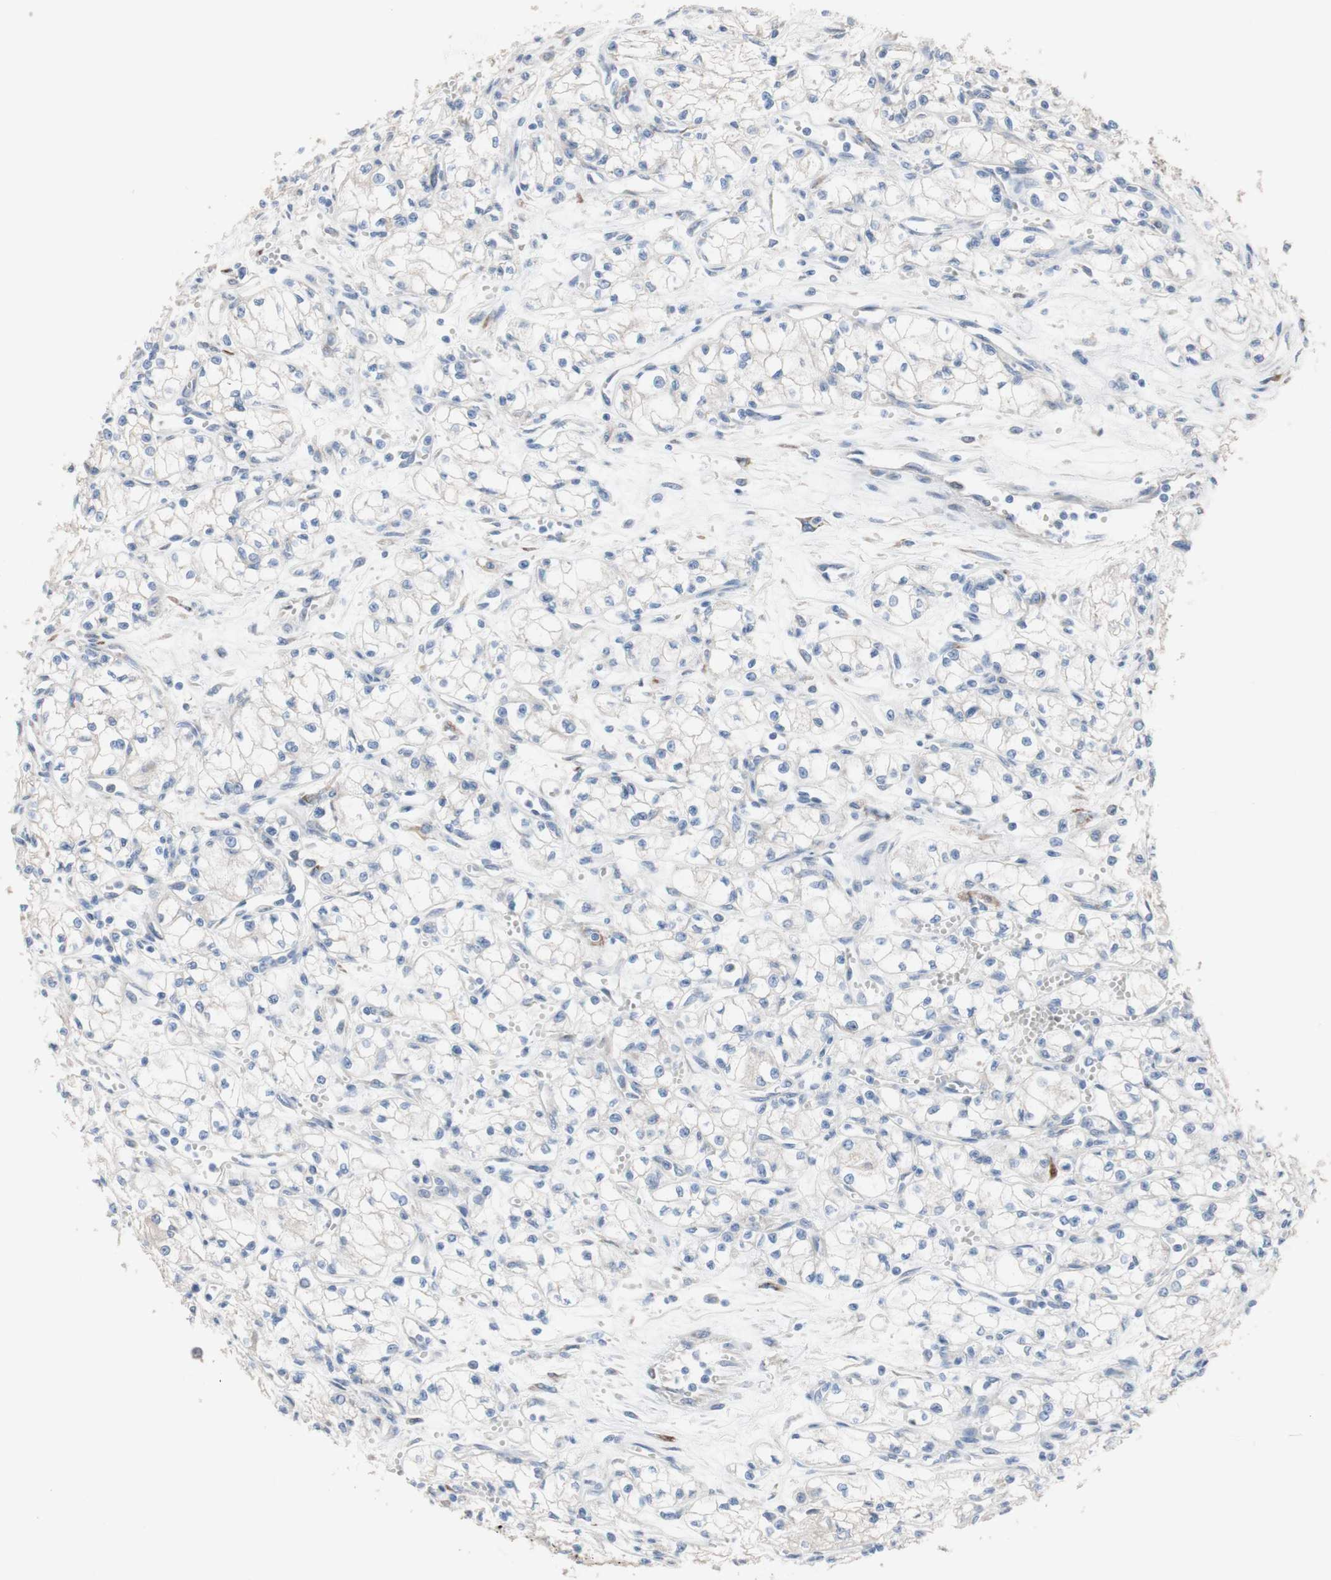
{"staining": {"intensity": "negative", "quantity": "none", "location": "none"}, "tissue": "renal cancer", "cell_type": "Tumor cells", "image_type": "cancer", "snomed": [{"axis": "morphology", "description": "Normal tissue, NOS"}, {"axis": "morphology", "description": "Adenocarcinoma, NOS"}, {"axis": "topography", "description": "Kidney"}], "caption": "Micrograph shows no significant protein positivity in tumor cells of renal cancer. Brightfield microscopy of IHC stained with DAB (3,3'-diaminobenzidine) (brown) and hematoxylin (blue), captured at high magnification.", "gene": "AGPAT5", "patient": {"sex": "male", "age": 59}}